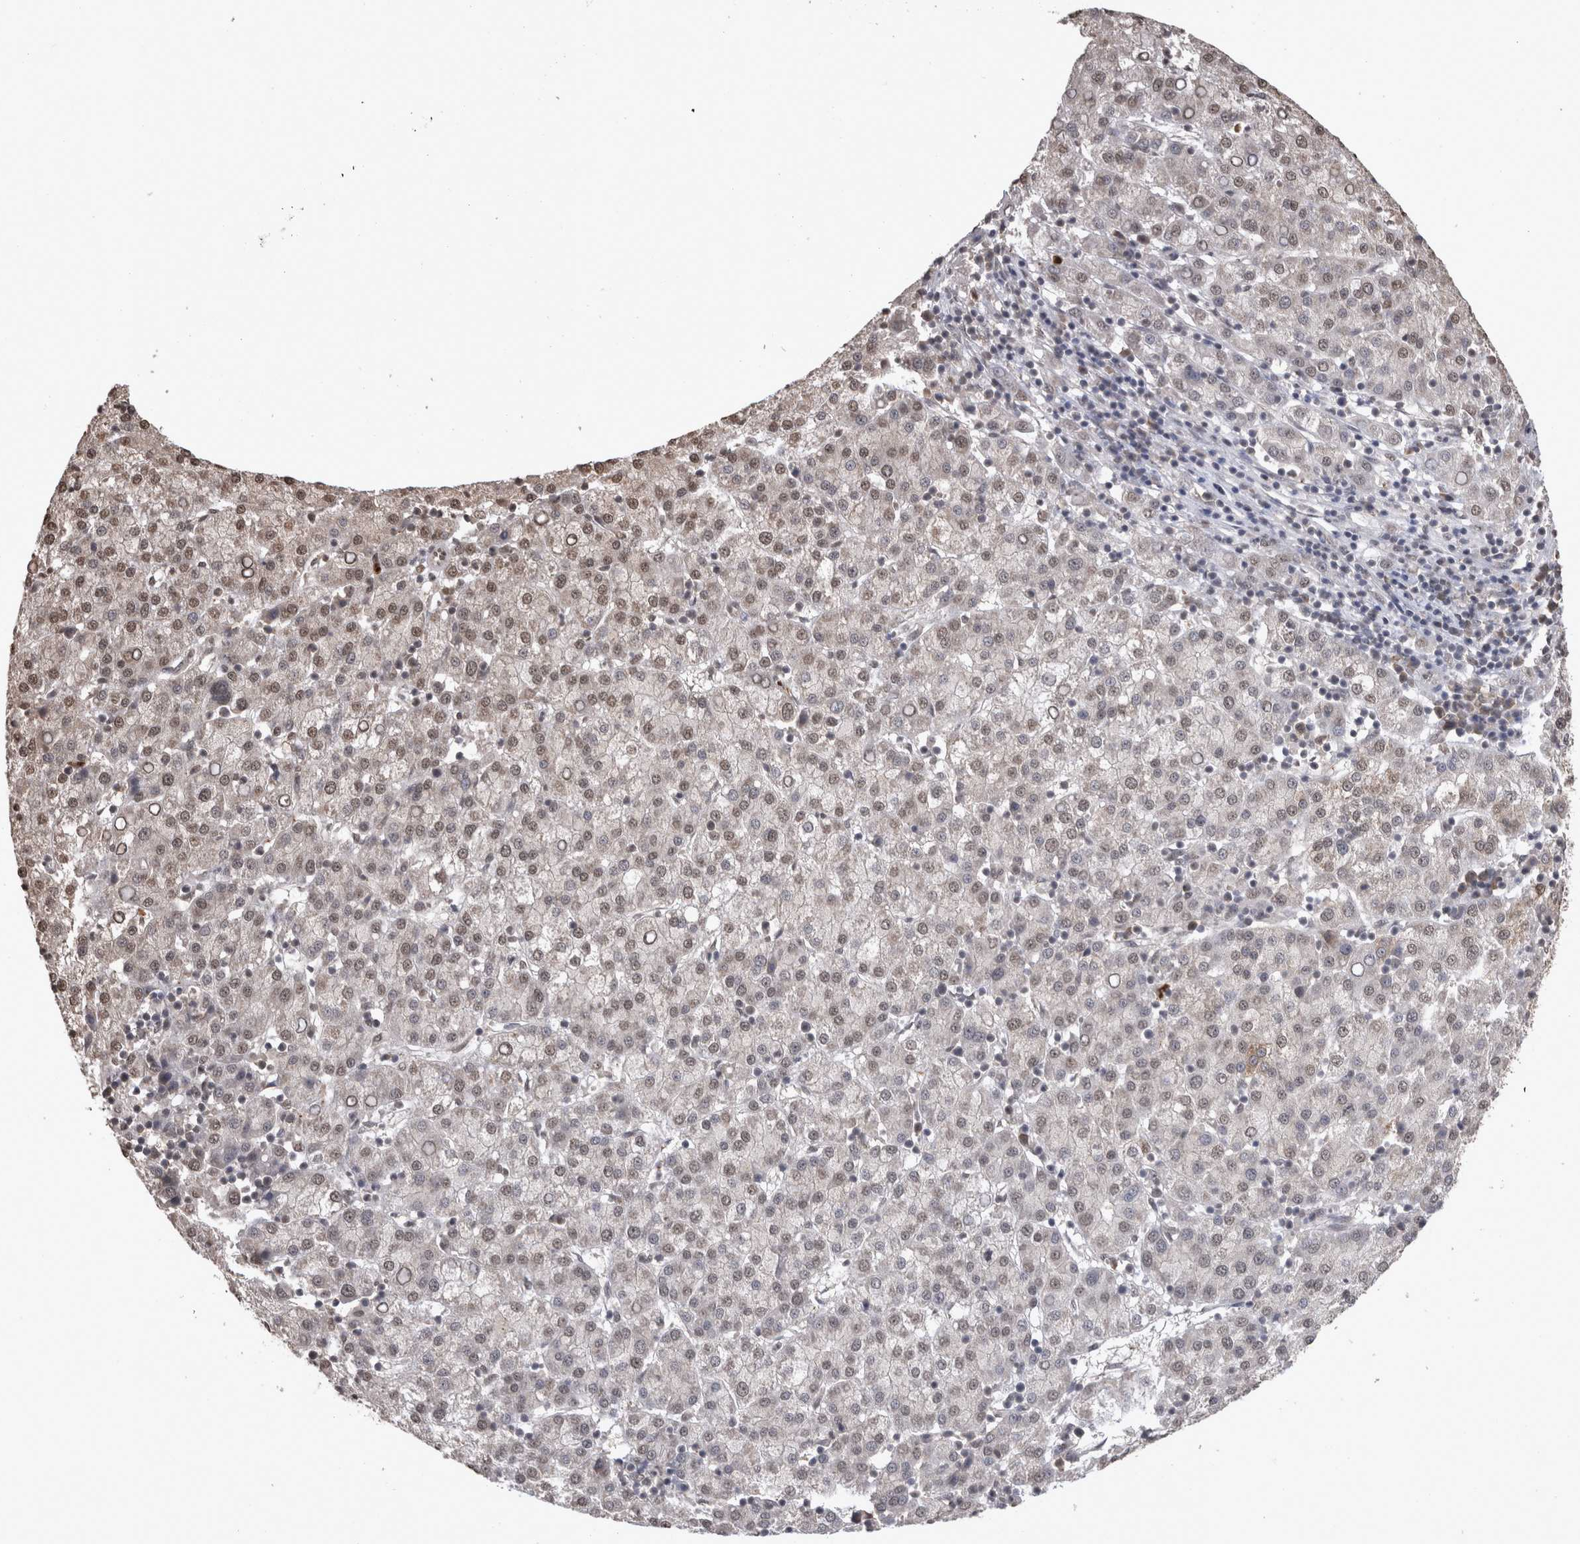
{"staining": {"intensity": "weak", "quantity": "25%-75%", "location": "nuclear"}, "tissue": "liver cancer", "cell_type": "Tumor cells", "image_type": "cancer", "snomed": [{"axis": "morphology", "description": "Carcinoma, Hepatocellular, NOS"}, {"axis": "topography", "description": "Liver"}], "caption": "This micrograph demonstrates hepatocellular carcinoma (liver) stained with immunohistochemistry (IHC) to label a protein in brown. The nuclear of tumor cells show weak positivity for the protein. Nuclei are counter-stained blue.", "gene": "PAK4", "patient": {"sex": "female", "age": 58}}